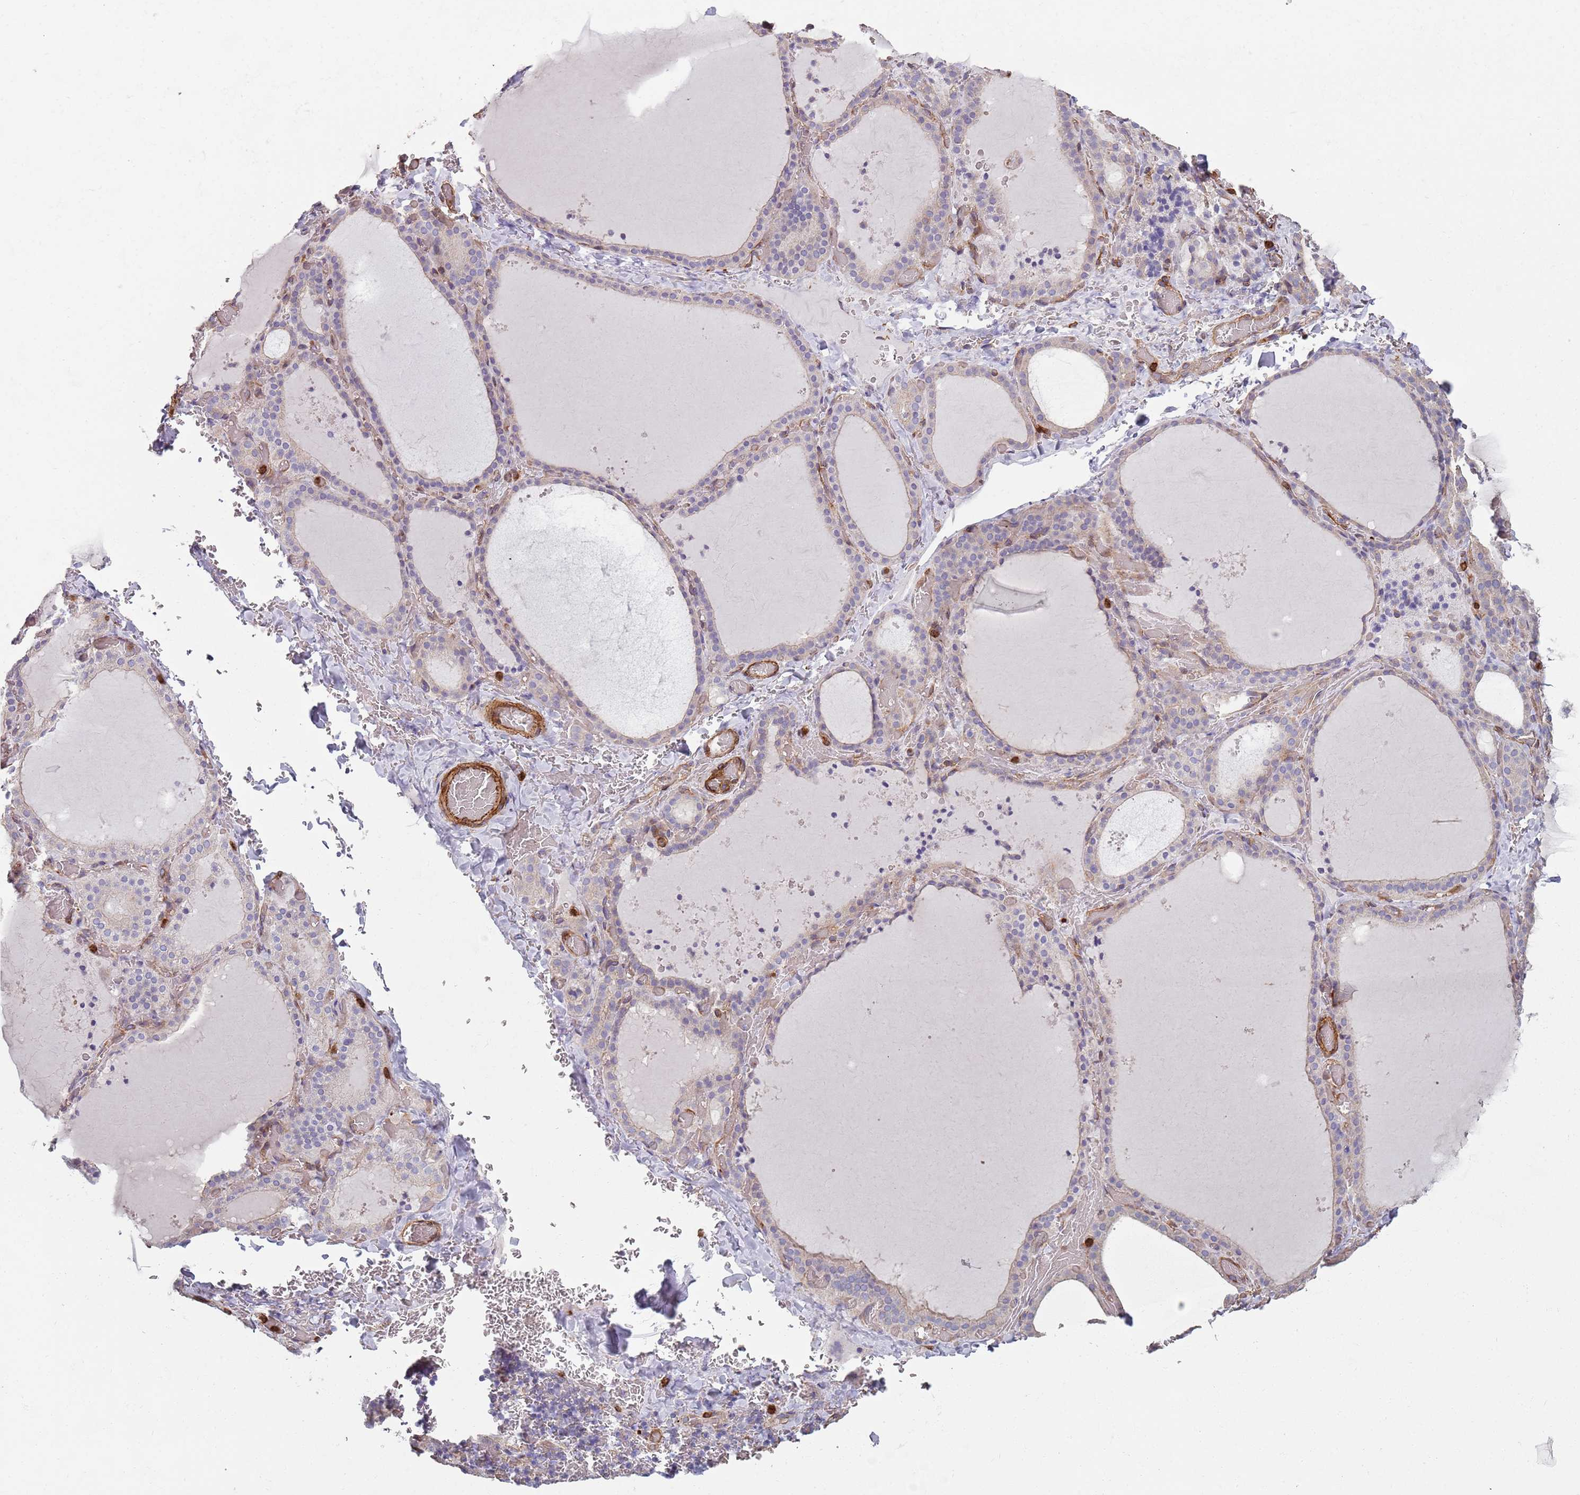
{"staining": {"intensity": "weak", "quantity": "<25%", "location": "cytoplasmic/membranous"}, "tissue": "thyroid gland", "cell_type": "Glandular cells", "image_type": "normal", "snomed": [{"axis": "morphology", "description": "Normal tissue, NOS"}, {"axis": "topography", "description": "Thyroid gland"}], "caption": "An image of thyroid gland stained for a protein reveals no brown staining in glandular cells. Brightfield microscopy of immunohistochemistry (IHC) stained with DAB (brown) and hematoxylin (blue), captured at high magnification.", "gene": "PHLPP2", "patient": {"sex": "female", "age": 39}}